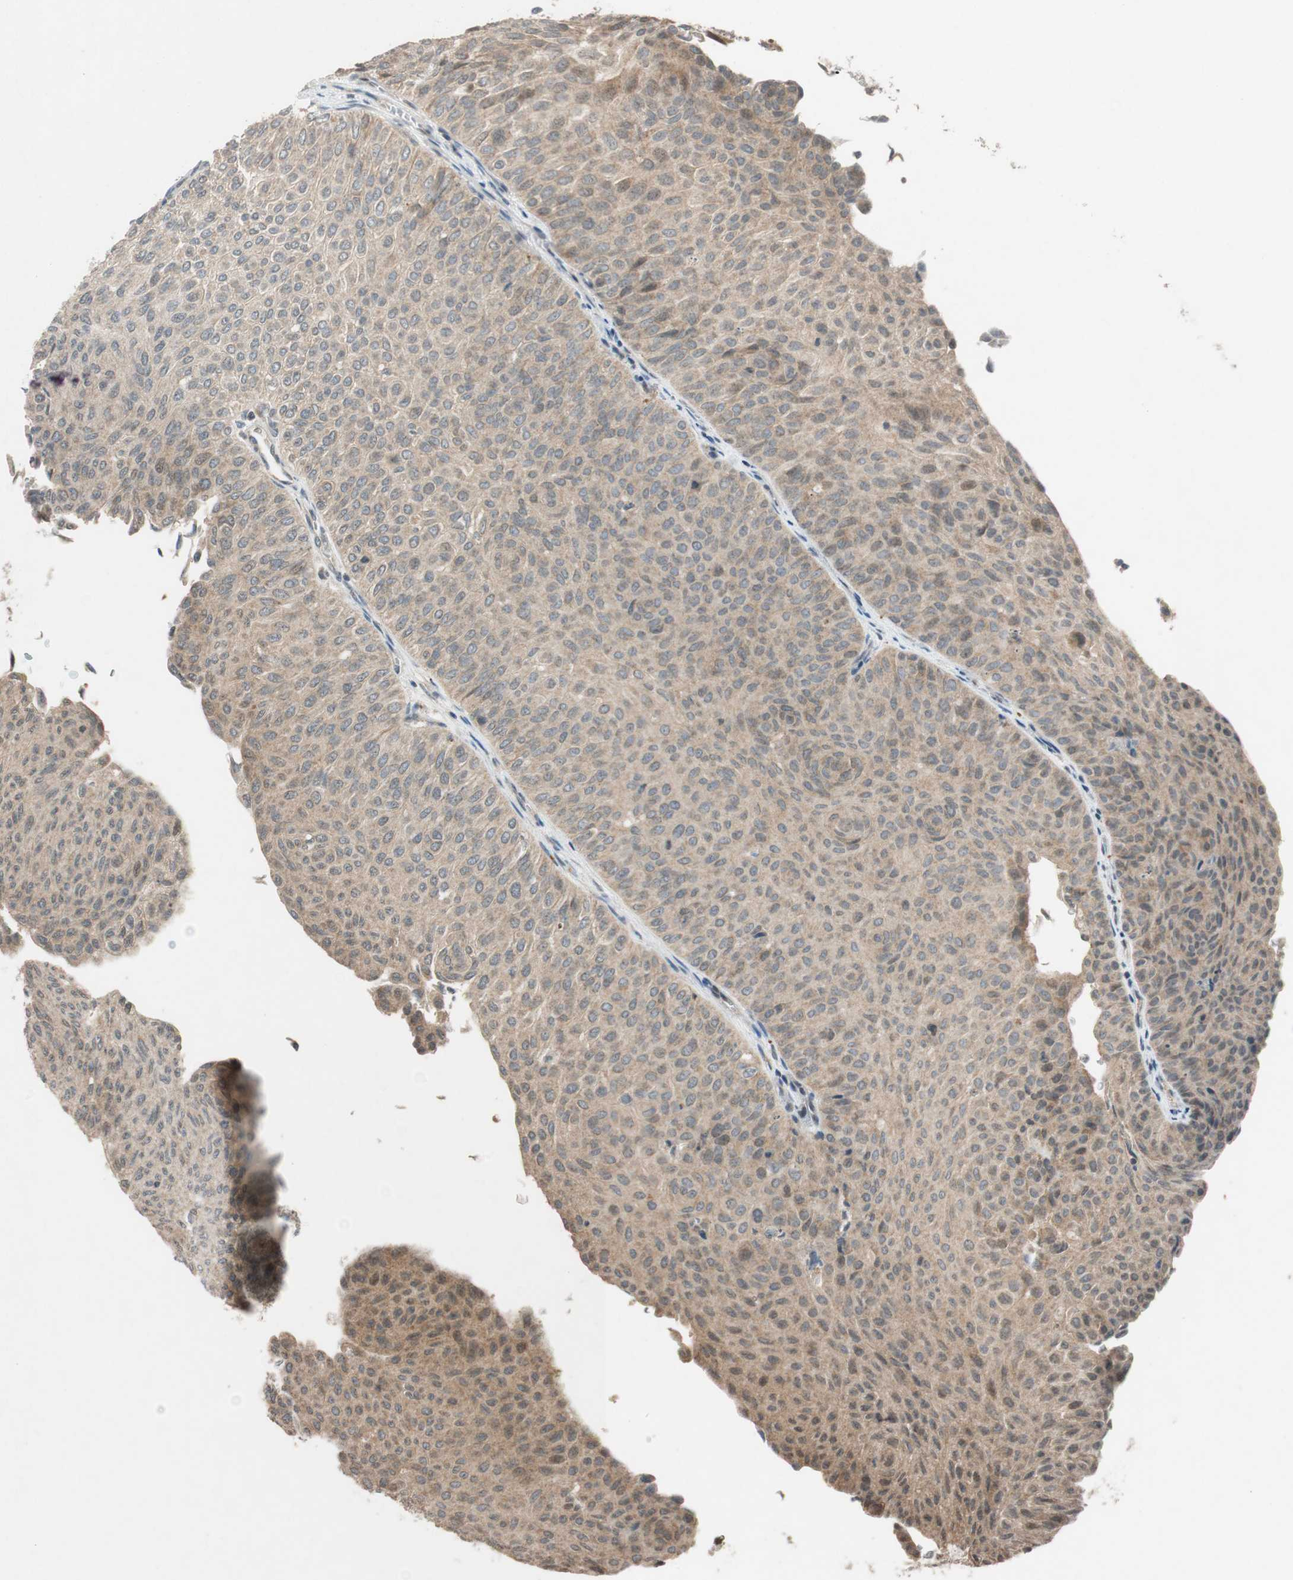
{"staining": {"intensity": "weak", "quantity": ">75%", "location": "cytoplasmic/membranous"}, "tissue": "urothelial cancer", "cell_type": "Tumor cells", "image_type": "cancer", "snomed": [{"axis": "morphology", "description": "Urothelial carcinoma, Low grade"}, {"axis": "topography", "description": "Urinary bladder"}], "caption": "Brown immunohistochemical staining in human urothelial cancer displays weak cytoplasmic/membranous expression in approximately >75% of tumor cells.", "gene": "GLB1", "patient": {"sex": "male", "age": 78}}